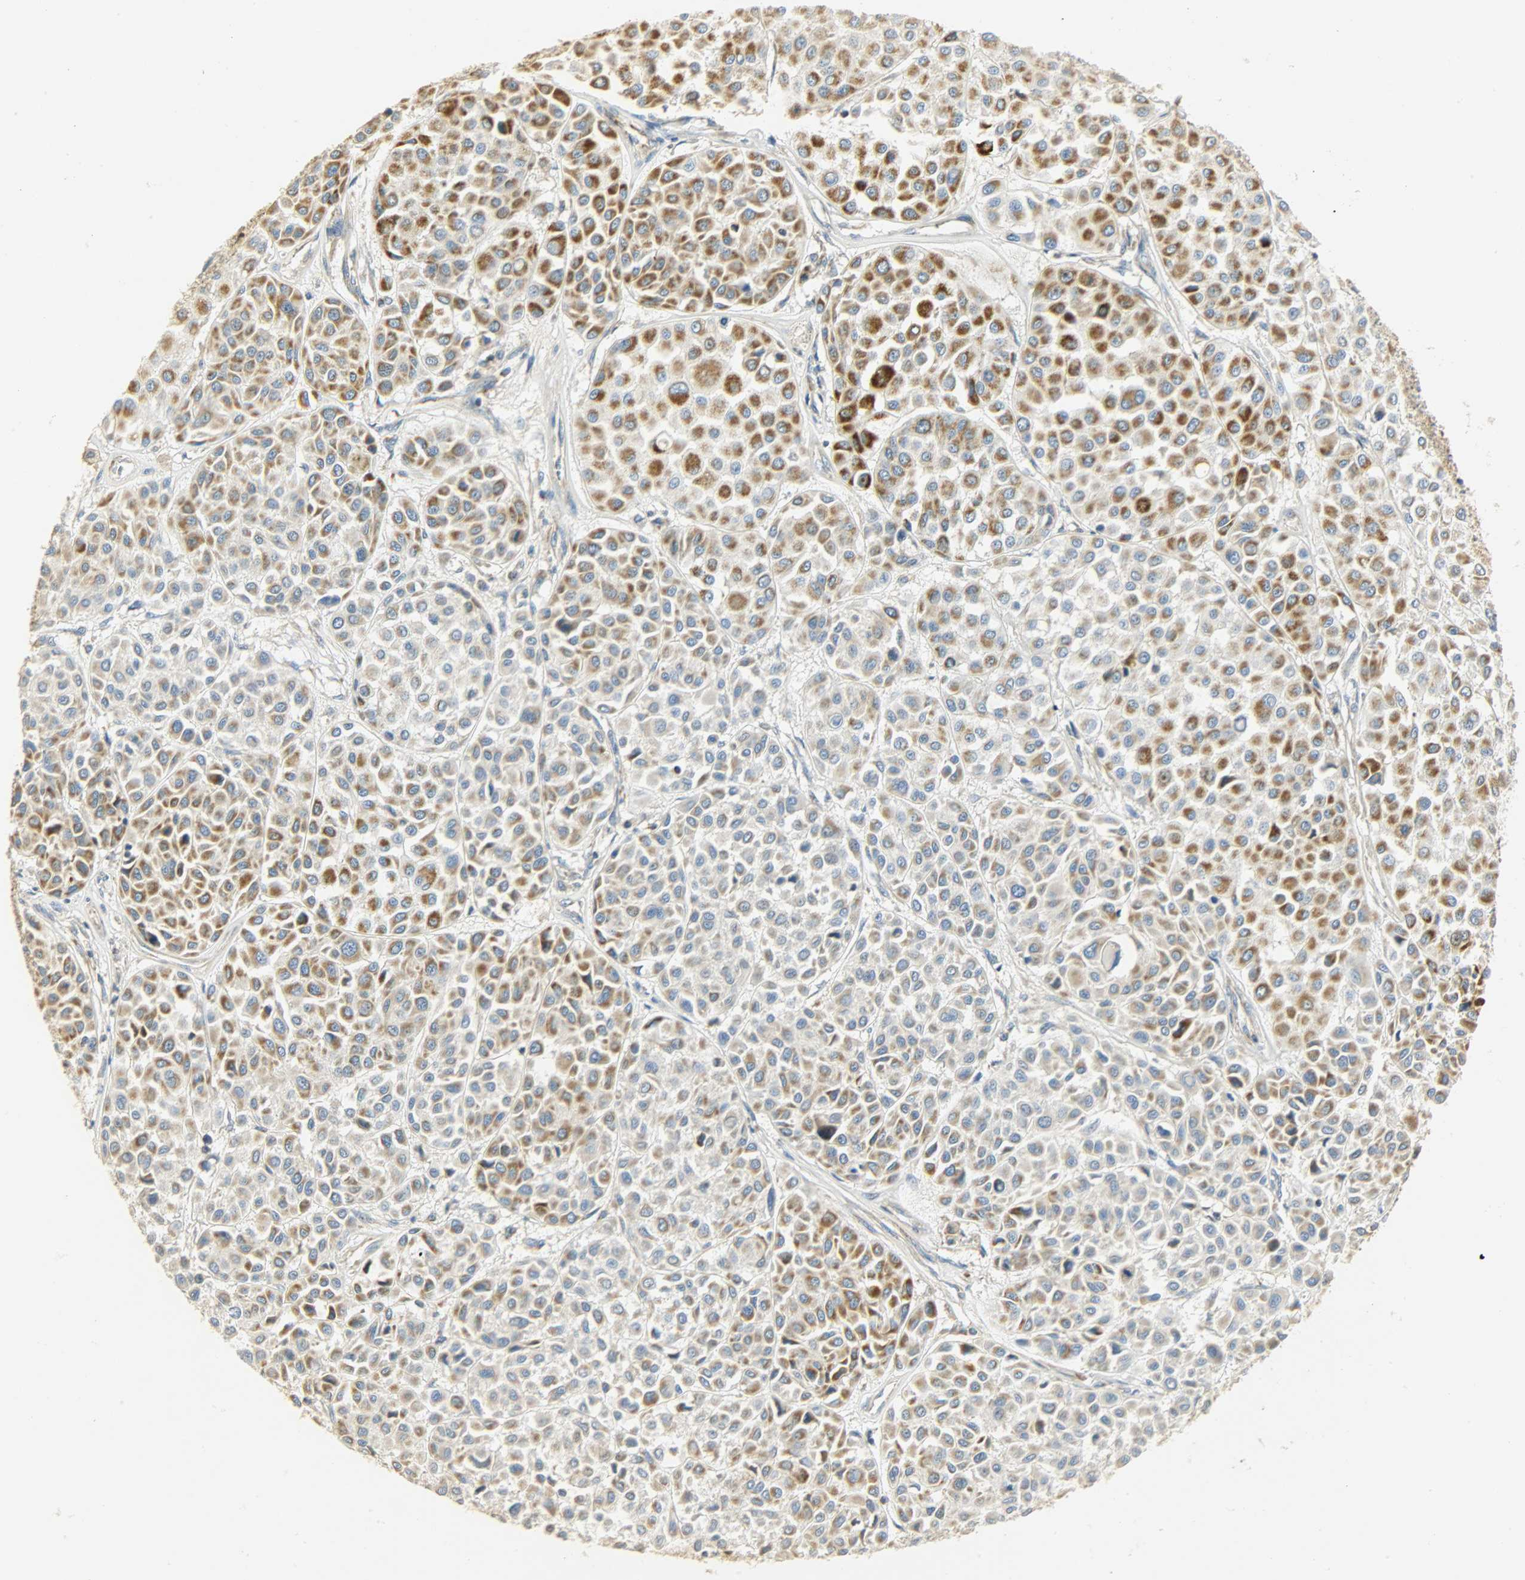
{"staining": {"intensity": "moderate", "quantity": ">75%", "location": "cytoplasmic/membranous"}, "tissue": "melanoma", "cell_type": "Tumor cells", "image_type": "cancer", "snomed": [{"axis": "morphology", "description": "Malignant melanoma, Metastatic site"}, {"axis": "topography", "description": "Soft tissue"}], "caption": "Immunohistochemistry (IHC) histopathology image of human melanoma stained for a protein (brown), which demonstrates medium levels of moderate cytoplasmic/membranous positivity in approximately >75% of tumor cells.", "gene": "NNT", "patient": {"sex": "male", "age": 41}}